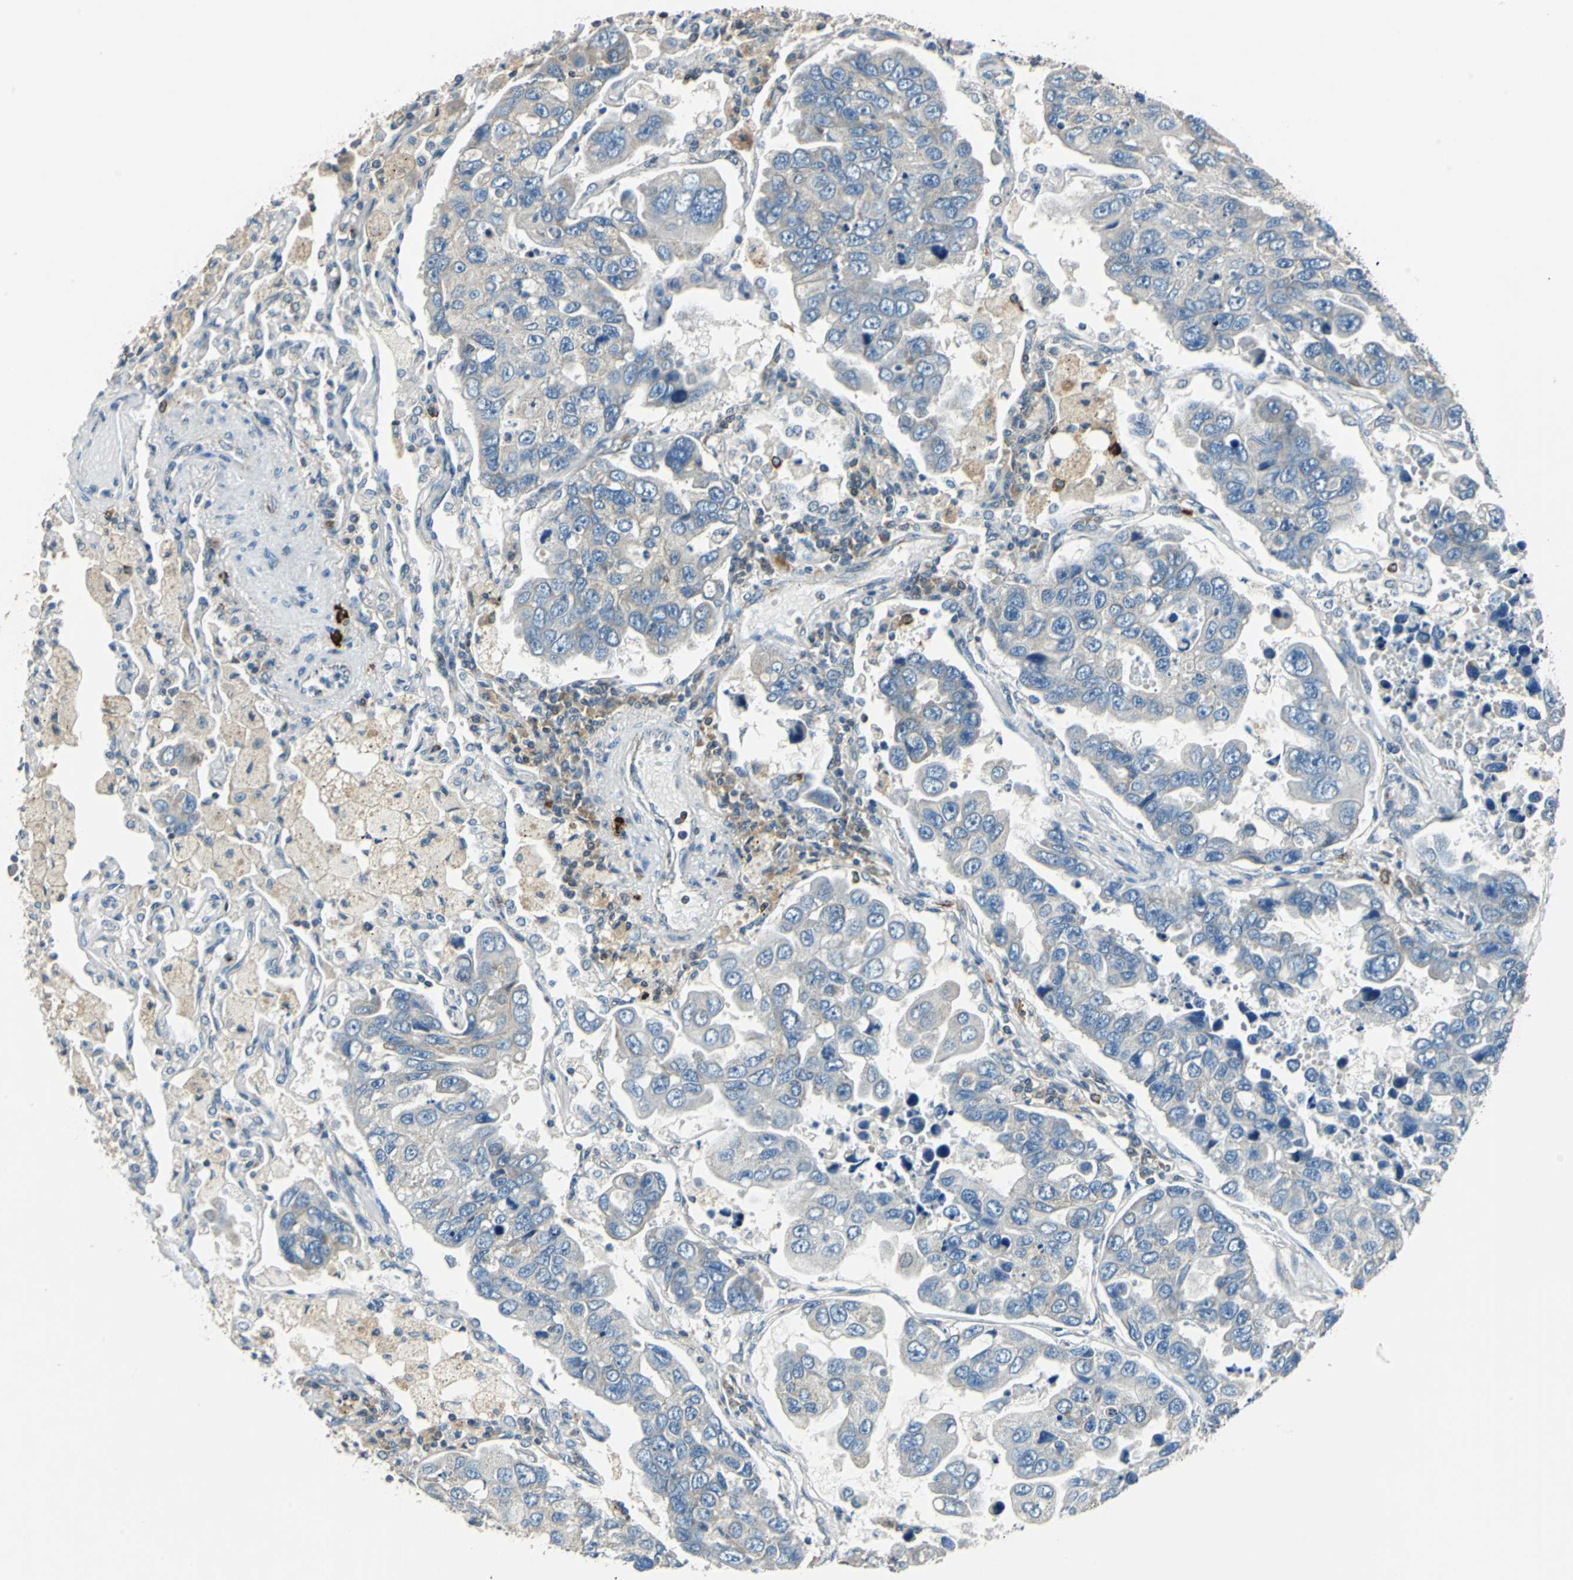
{"staining": {"intensity": "weak", "quantity": "<25%", "location": "cytoplasmic/membranous"}, "tissue": "lung cancer", "cell_type": "Tumor cells", "image_type": "cancer", "snomed": [{"axis": "morphology", "description": "Adenocarcinoma, NOS"}, {"axis": "topography", "description": "Lung"}], "caption": "Protein analysis of adenocarcinoma (lung) displays no significant positivity in tumor cells.", "gene": "CPA3", "patient": {"sex": "male", "age": 64}}